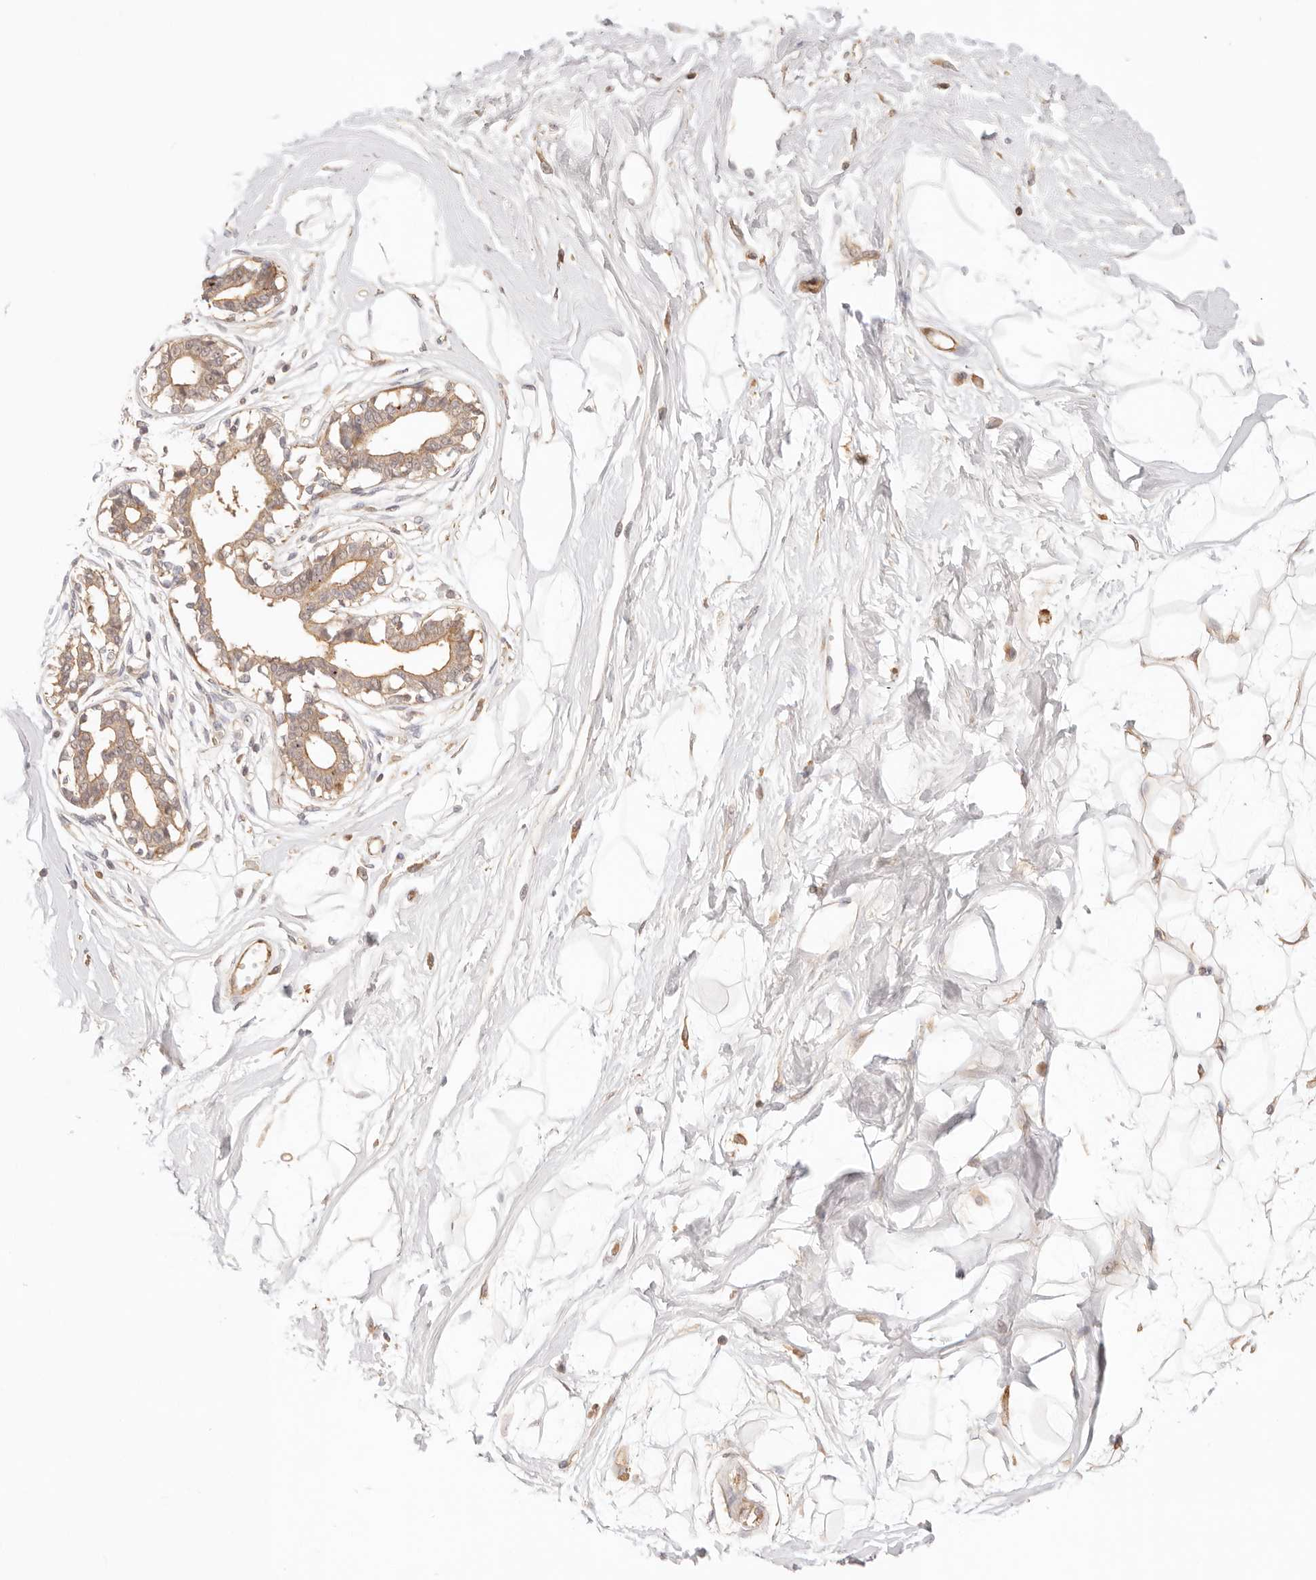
{"staining": {"intensity": "negative", "quantity": "none", "location": "none"}, "tissue": "breast", "cell_type": "Adipocytes", "image_type": "normal", "snomed": [{"axis": "morphology", "description": "Normal tissue, NOS"}, {"axis": "topography", "description": "Breast"}], "caption": "DAB (3,3'-diaminobenzidine) immunohistochemical staining of benign human breast reveals no significant positivity in adipocytes.", "gene": "IL1R2", "patient": {"sex": "female", "age": 45}}